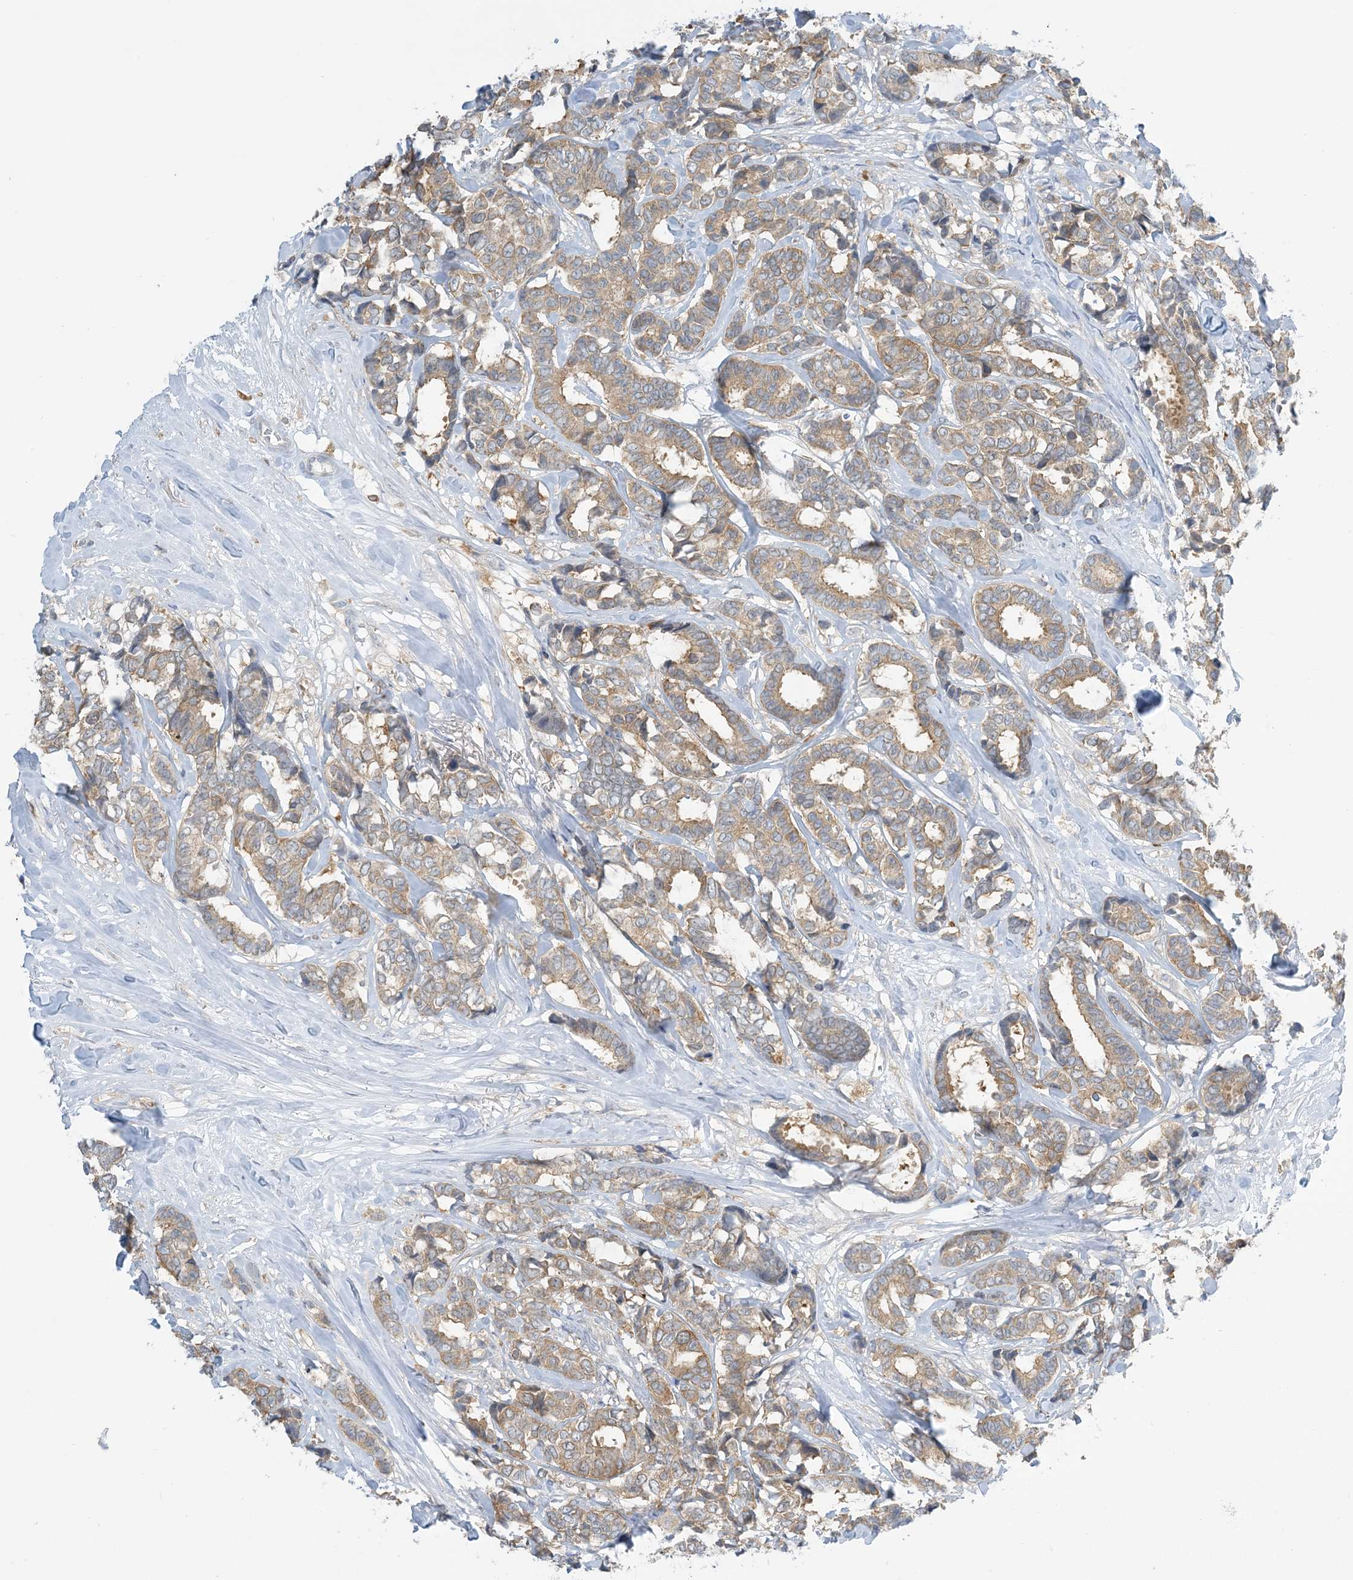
{"staining": {"intensity": "moderate", "quantity": ">75%", "location": "cytoplasmic/membranous"}, "tissue": "breast cancer", "cell_type": "Tumor cells", "image_type": "cancer", "snomed": [{"axis": "morphology", "description": "Duct carcinoma"}, {"axis": "topography", "description": "Breast"}], "caption": "A medium amount of moderate cytoplasmic/membranous staining is identified in approximately >75% of tumor cells in breast cancer (infiltrating ductal carcinoma) tissue.", "gene": "MRPS18A", "patient": {"sex": "female", "age": 87}}